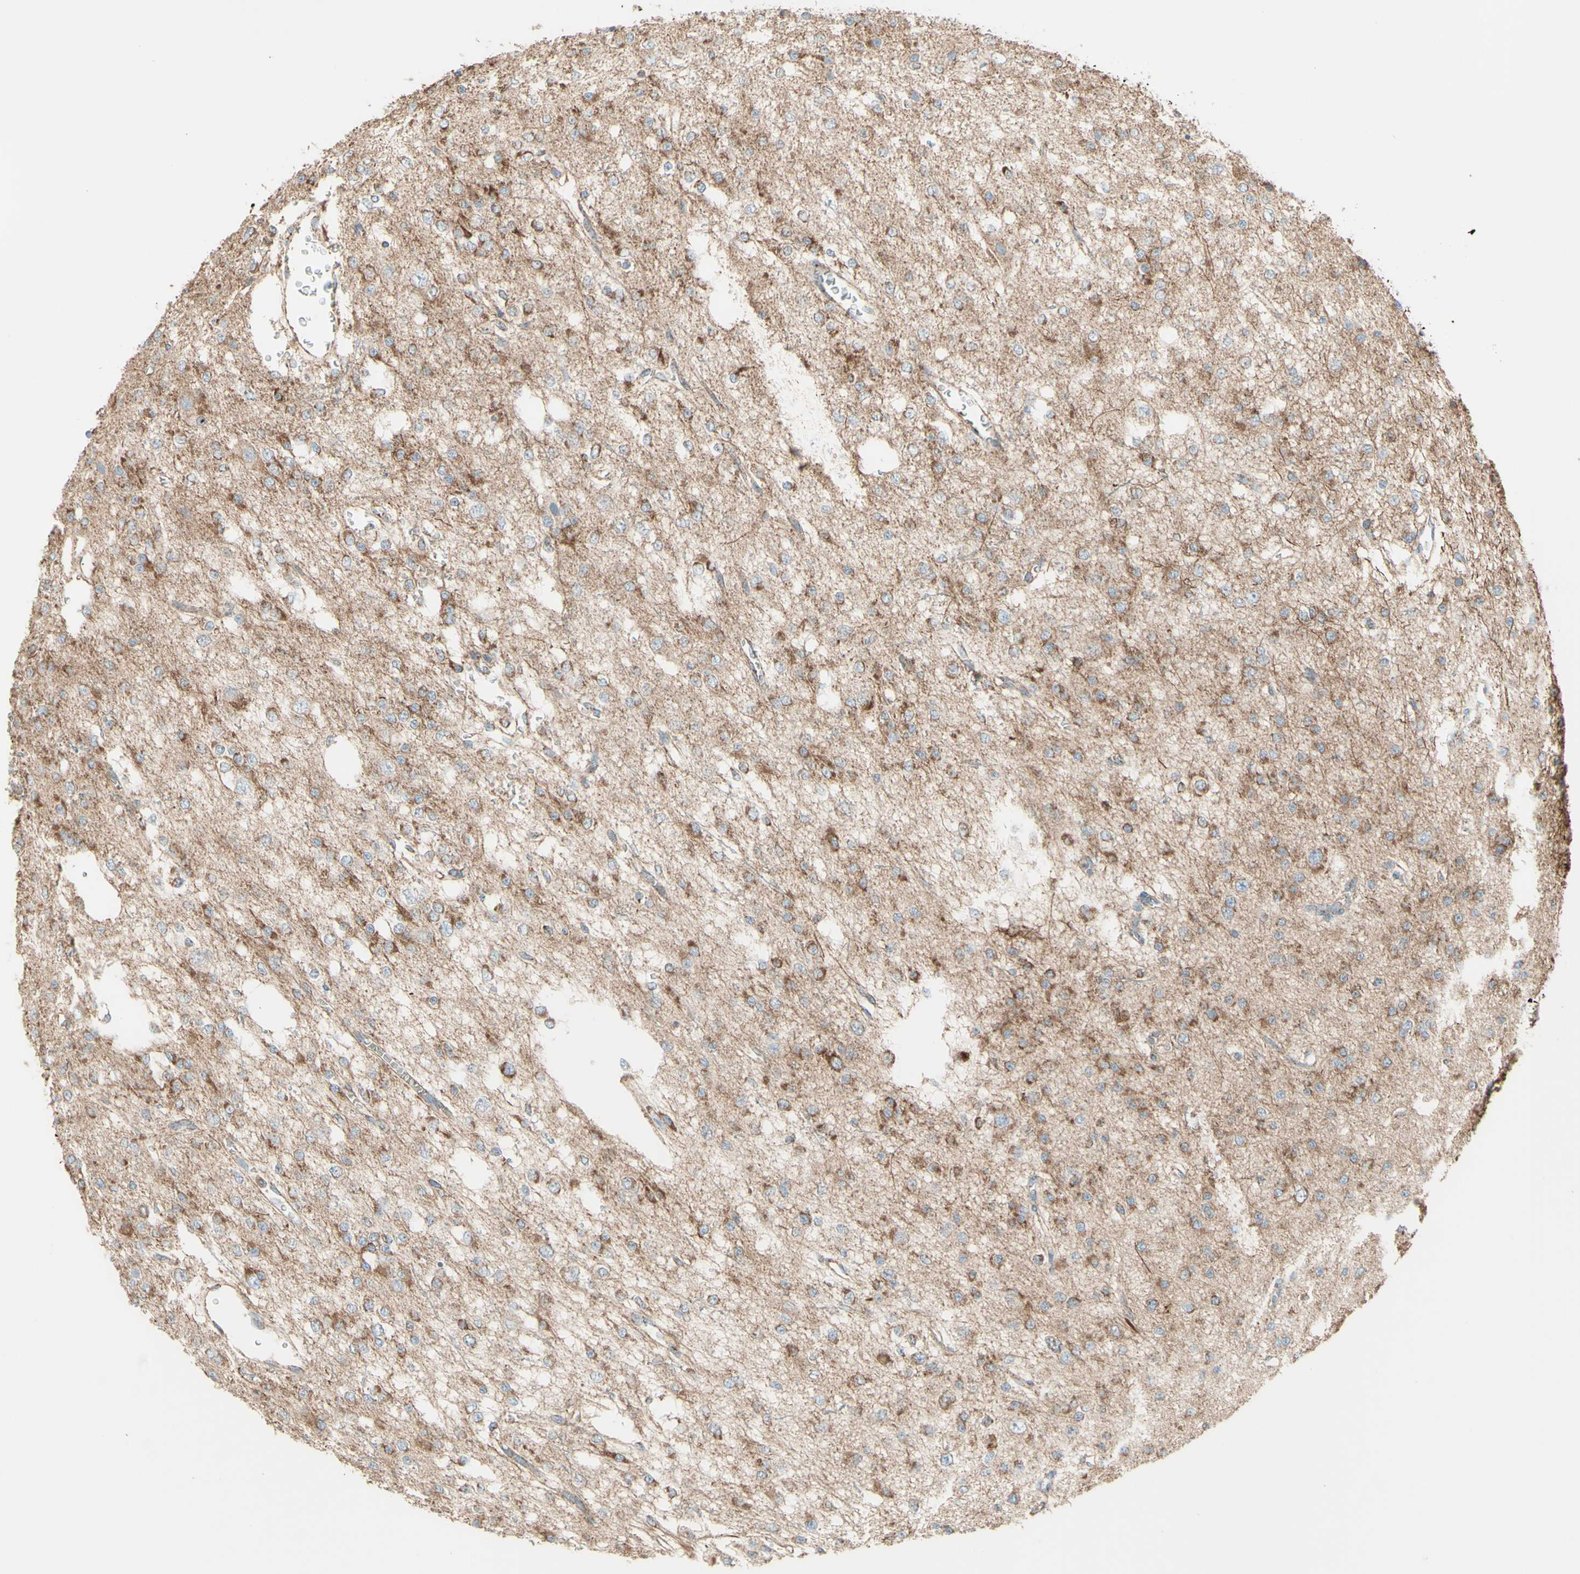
{"staining": {"intensity": "moderate", "quantity": "25%-75%", "location": "cytoplasmic/membranous"}, "tissue": "glioma", "cell_type": "Tumor cells", "image_type": "cancer", "snomed": [{"axis": "morphology", "description": "Glioma, malignant, Low grade"}, {"axis": "topography", "description": "Brain"}], "caption": "The image exhibits immunohistochemical staining of glioma. There is moderate cytoplasmic/membranous expression is appreciated in about 25%-75% of tumor cells.", "gene": "ARMC10", "patient": {"sex": "male", "age": 38}}